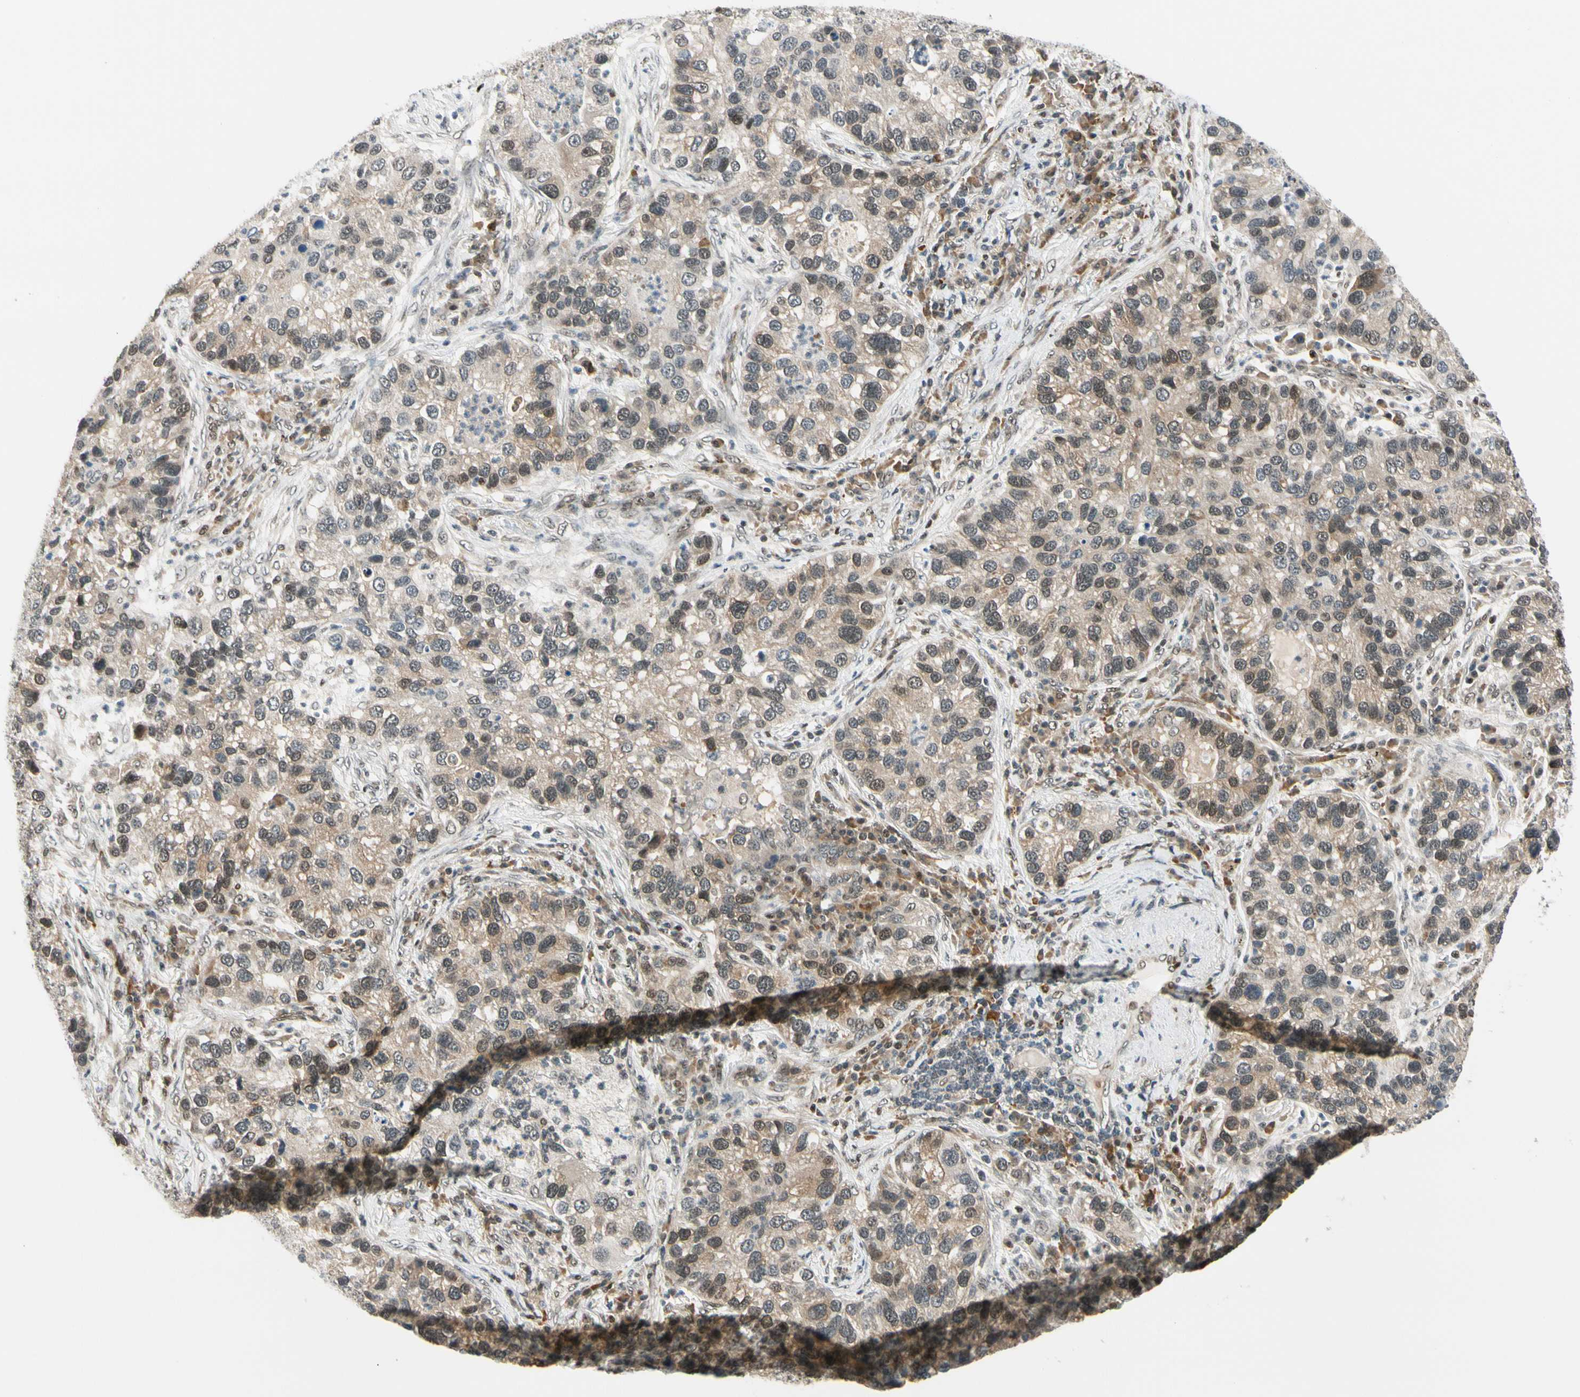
{"staining": {"intensity": "weak", "quantity": ">75%", "location": "cytoplasmic/membranous,nuclear"}, "tissue": "lung cancer", "cell_type": "Tumor cells", "image_type": "cancer", "snomed": [{"axis": "morphology", "description": "Normal tissue, NOS"}, {"axis": "morphology", "description": "Adenocarcinoma, NOS"}, {"axis": "topography", "description": "Bronchus"}, {"axis": "topography", "description": "Lung"}], "caption": "A high-resolution histopathology image shows immunohistochemistry (IHC) staining of adenocarcinoma (lung), which displays weak cytoplasmic/membranous and nuclear expression in about >75% of tumor cells.", "gene": "DAXX", "patient": {"sex": "male", "age": 54}}